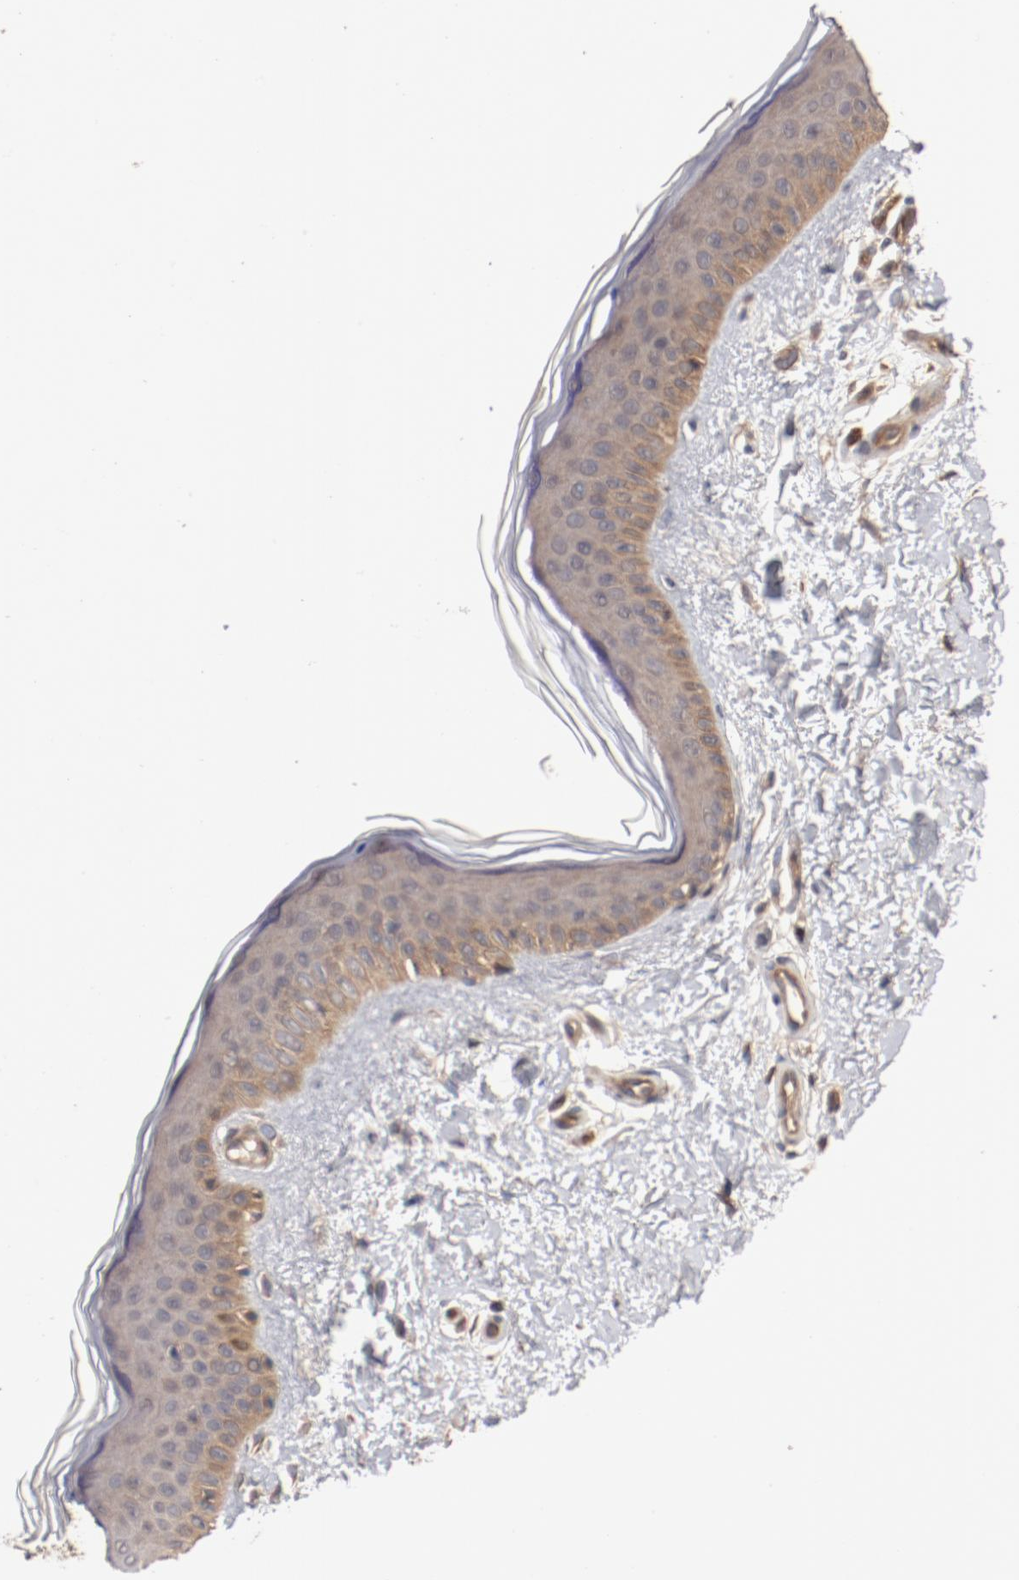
{"staining": {"intensity": "moderate", "quantity": "25%-75%", "location": "cytoplasmic/membranous"}, "tissue": "skin", "cell_type": "Fibroblasts", "image_type": "normal", "snomed": [{"axis": "morphology", "description": "Normal tissue, NOS"}, {"axis": "topography", "description": "Skin"}], "caption": "The immunohistochemical stain highlights moderate cytoplasmic/membranous staining in fibroblasts of normal skin. (Brightfield microscopy of DAB IHC at high magnification).", "gene": "GUF1", "patient": {"sex": "female", "age": 19}}